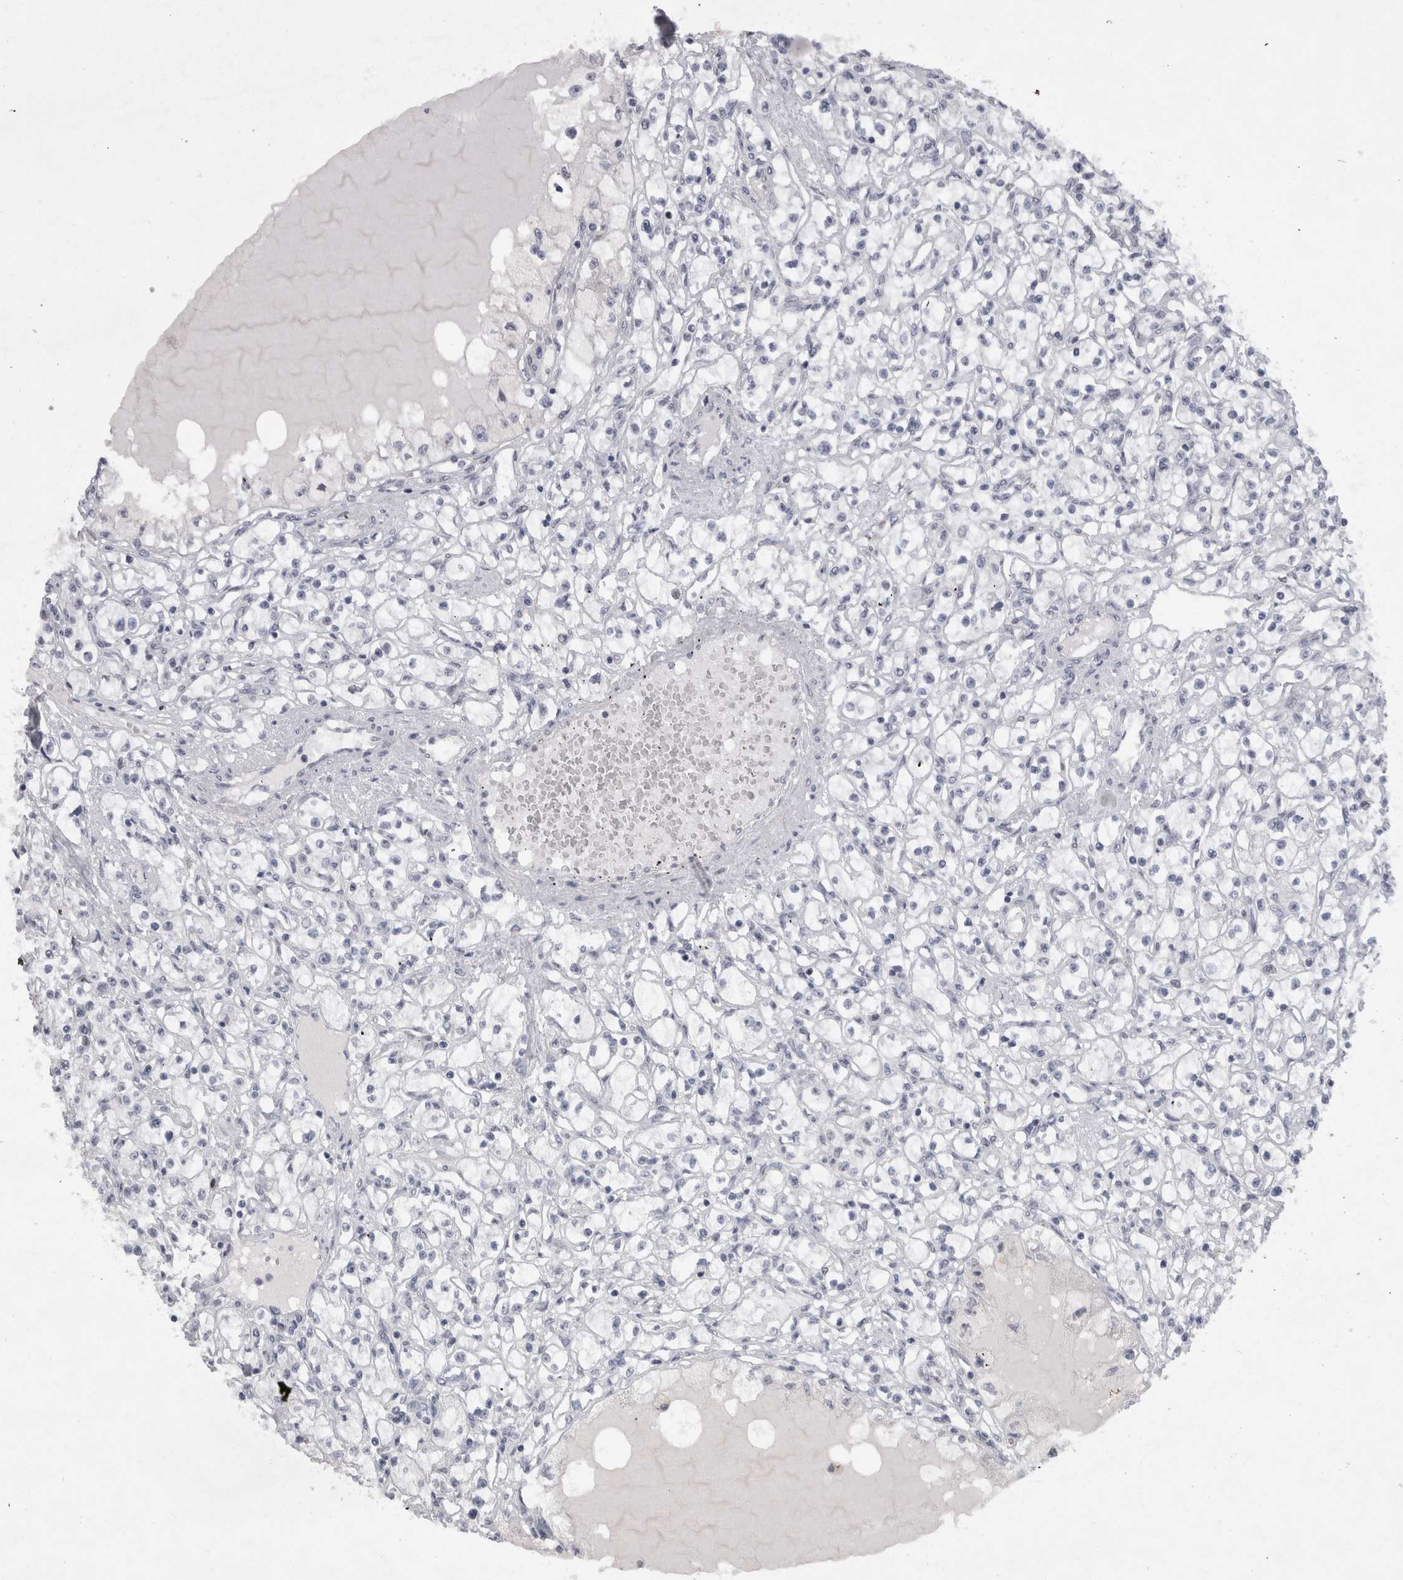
{"staining": {"intensity": "negative", "quantity": "none", "location": "none"}, "tissue": "renal cancer", "cell_type": "Tumor cells", "image_type": "cancer", "snomed": [{"axis": "morphology", "description": "Adenocarcinoma, NOS"}, {"axis": "topography", "description": "Kidney"}], "caption": "An immunohistochemistry image of adenocarcinoma (renal) is shown. There is no staining in tumor cells of adenocarcinoma (renal). The staining was performed using DAB to visualize the protein expression in brown, while the nuclei were stained in blue with hematoxylin (Magnification: 20x).", "gene": "KIF18B", "patient": {"sex": "male", "age": 56}}